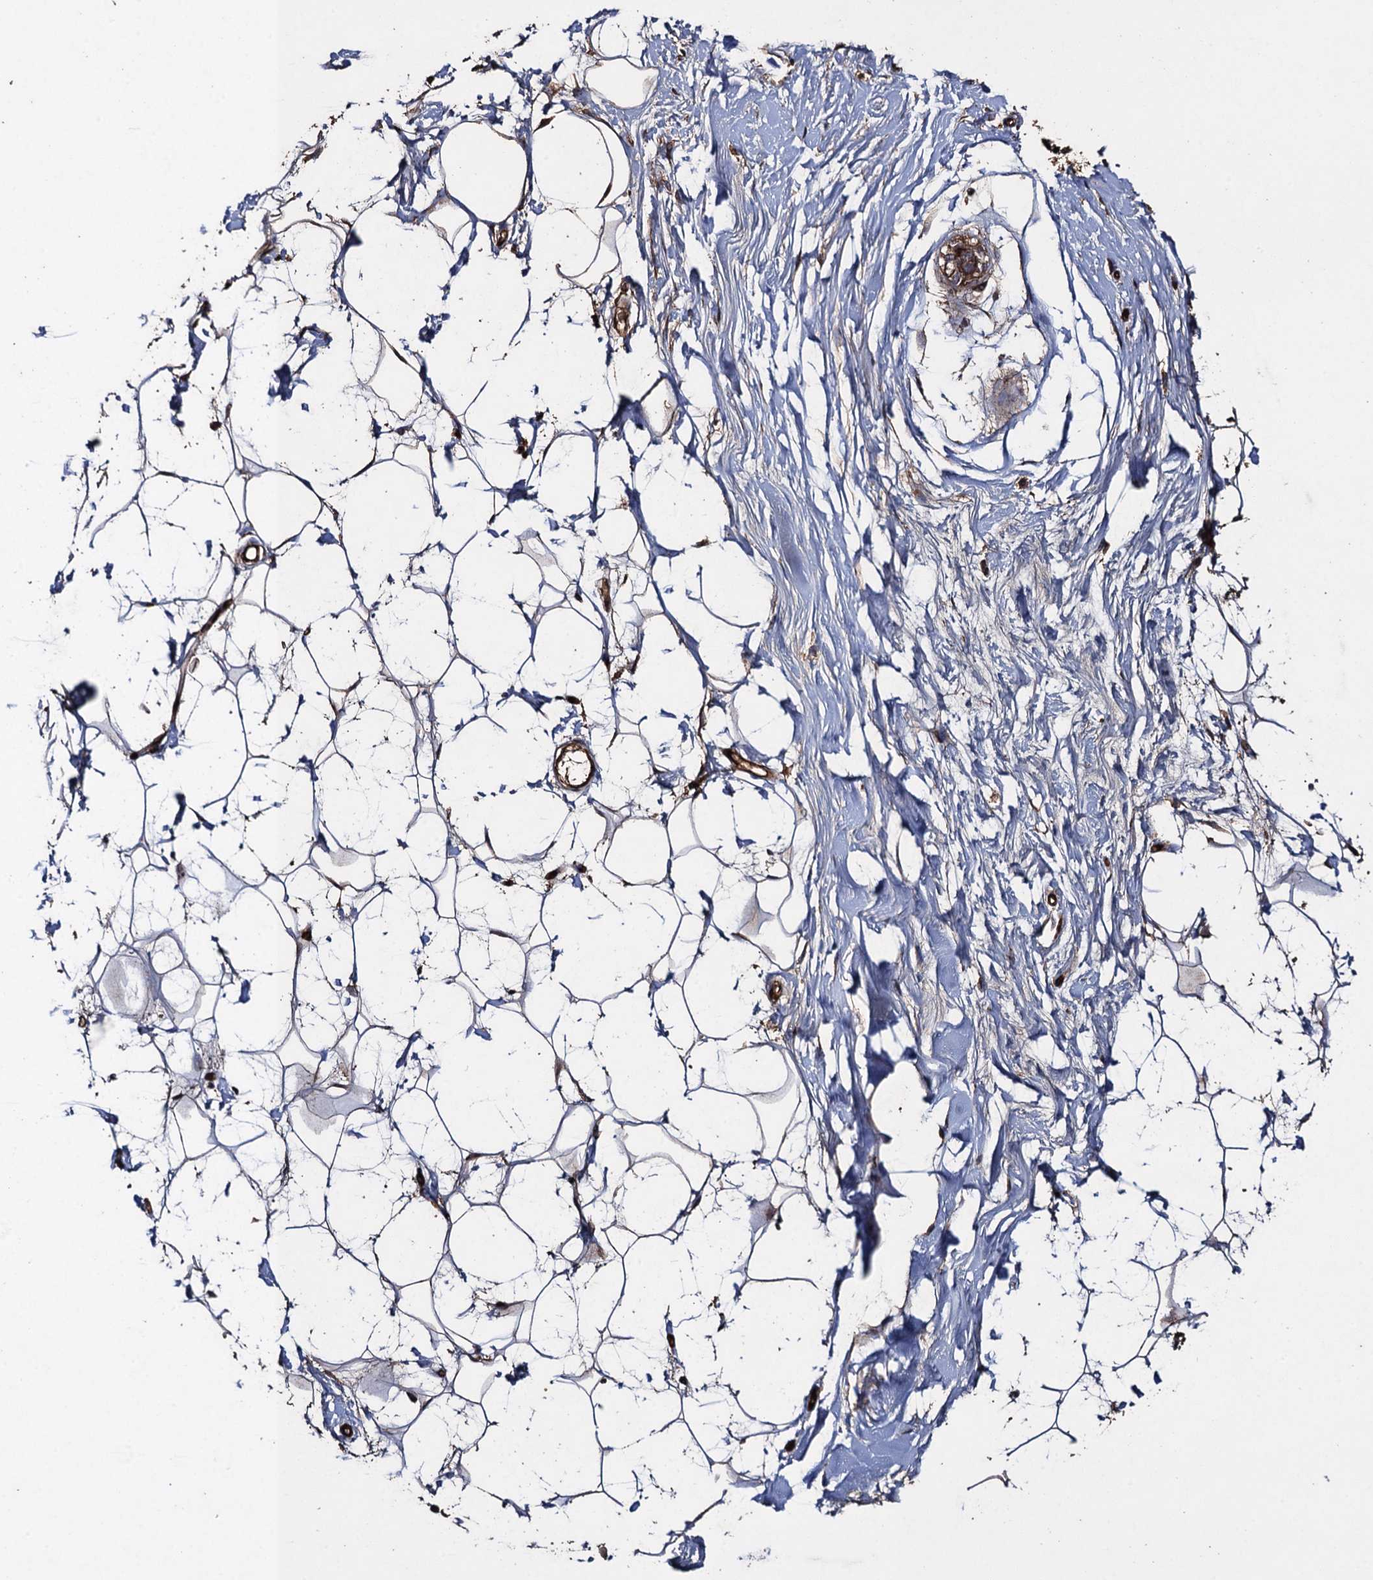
{"staining": {"intensity": "weak", "quantity": ">75%", "location": "cytoplasmic/membranous"}, "tissue": "adipose tissue", "cell_type": "Adipocytes", "image_type": "normal", "snomed": [{"axis": "morphology", "description": "Normal tissue, NOS"}, {"axis": "topography", "description": "Breast"}], "caption": "IHC of benign adipose tissue demonstrates low levels of weak cytoplasmic/membranous expression in about >75% of adipocytes. Immunohistochemistry stains the protein in brown and the nuclei are stained blue.", "gene": "TXNDC11", "patient": {"sex": "female", "age": 26}}